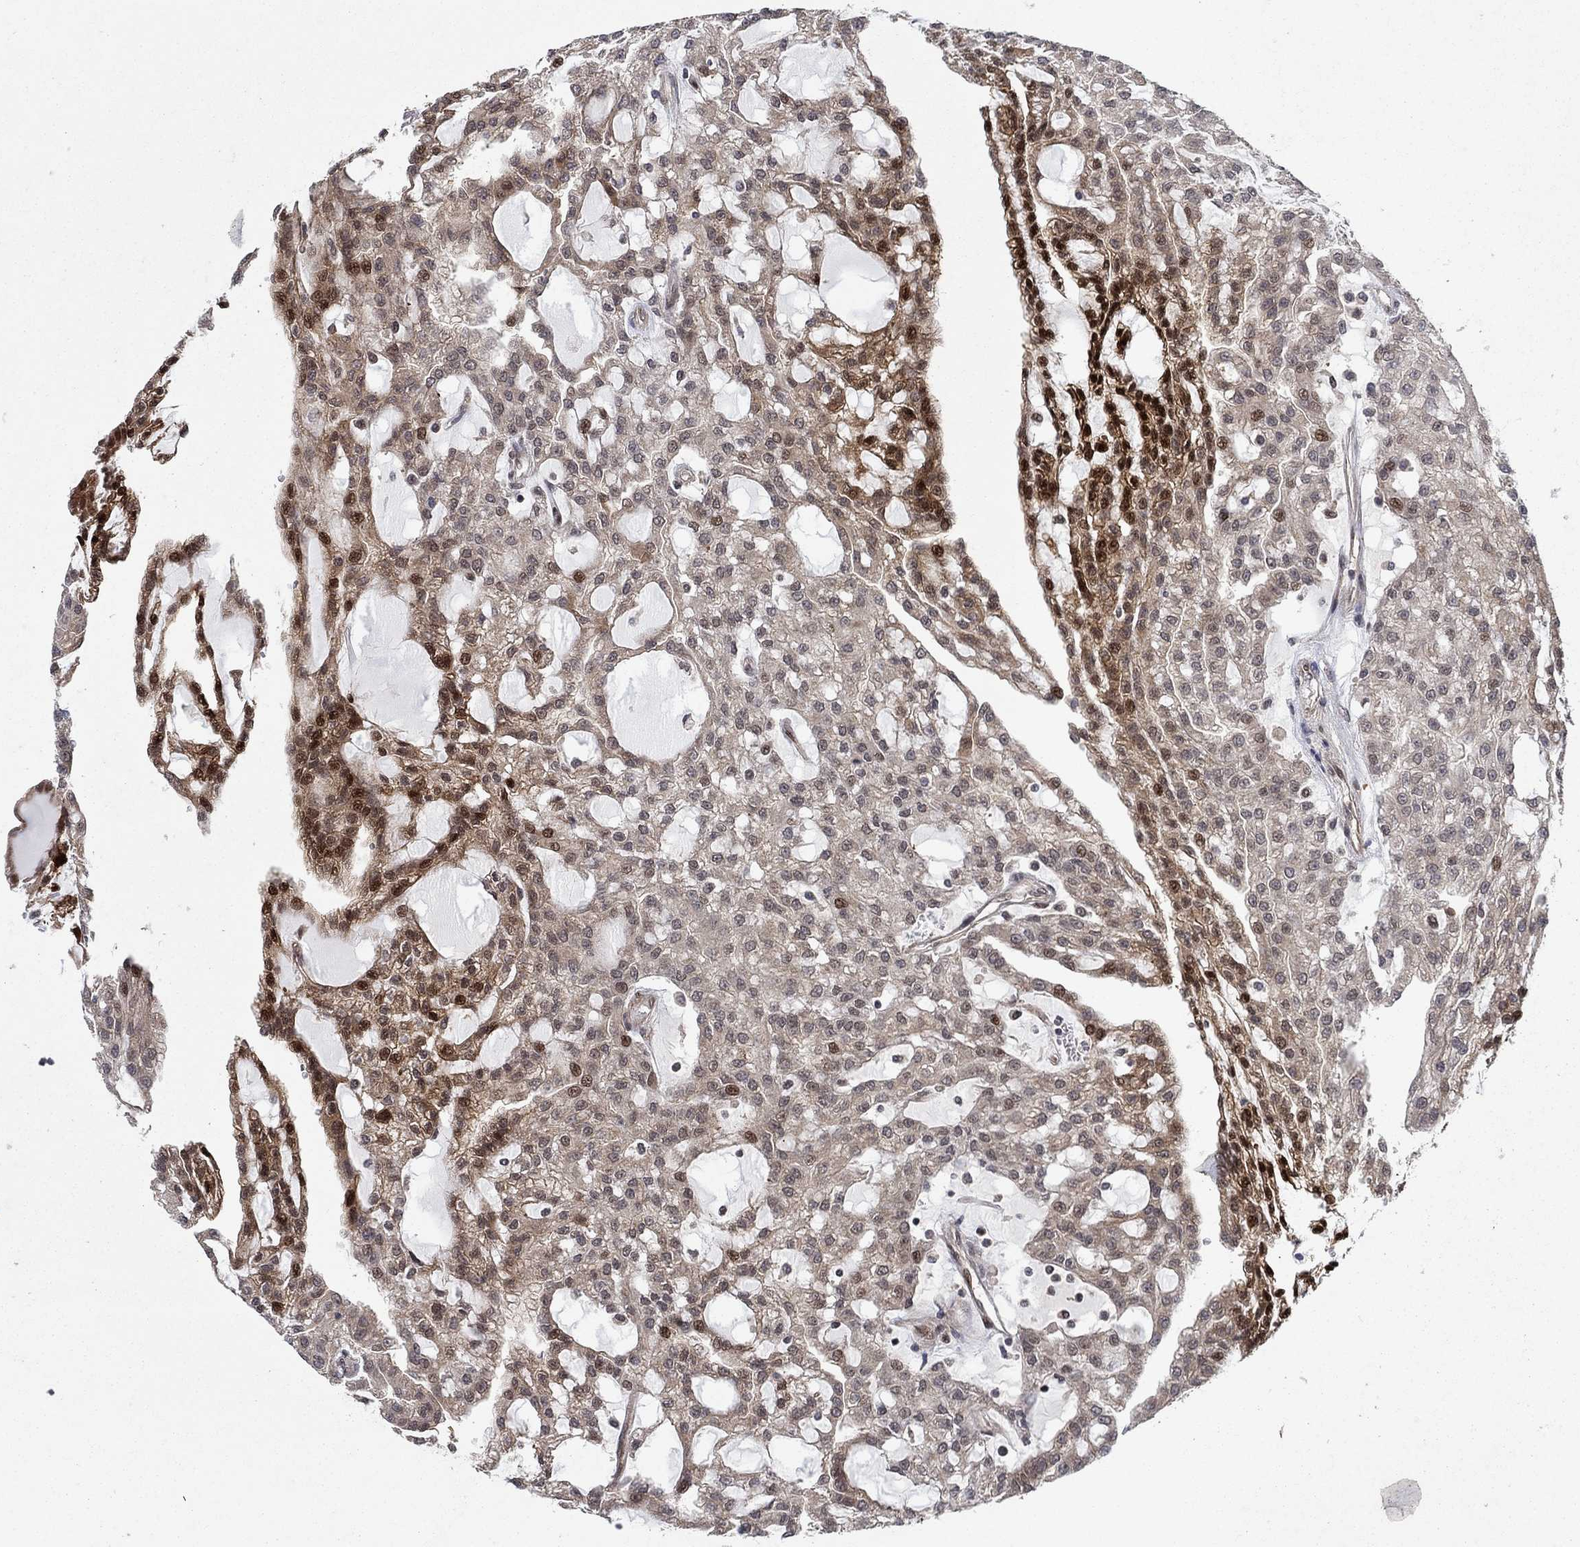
{"staining": {"intensity": "strong", "quantity": "<25%", "location": "nuclear"}, "tissue": "renal cancer", "cell_type": "Tumor cells", "image_type": "cancer", "snomed": [{"axis": "morphology", "description": "Adenocarcinoma, NOS"}, {"axis": "topography", "description": "Kidney"}], "caption": "Renal cancer (adenocarcinoma) stained with IHC shows strong nuclear expression in about <25% of tumor cells.", "gene": "PRICKLE4", "patient": {"sex": "male", "age": 63}}